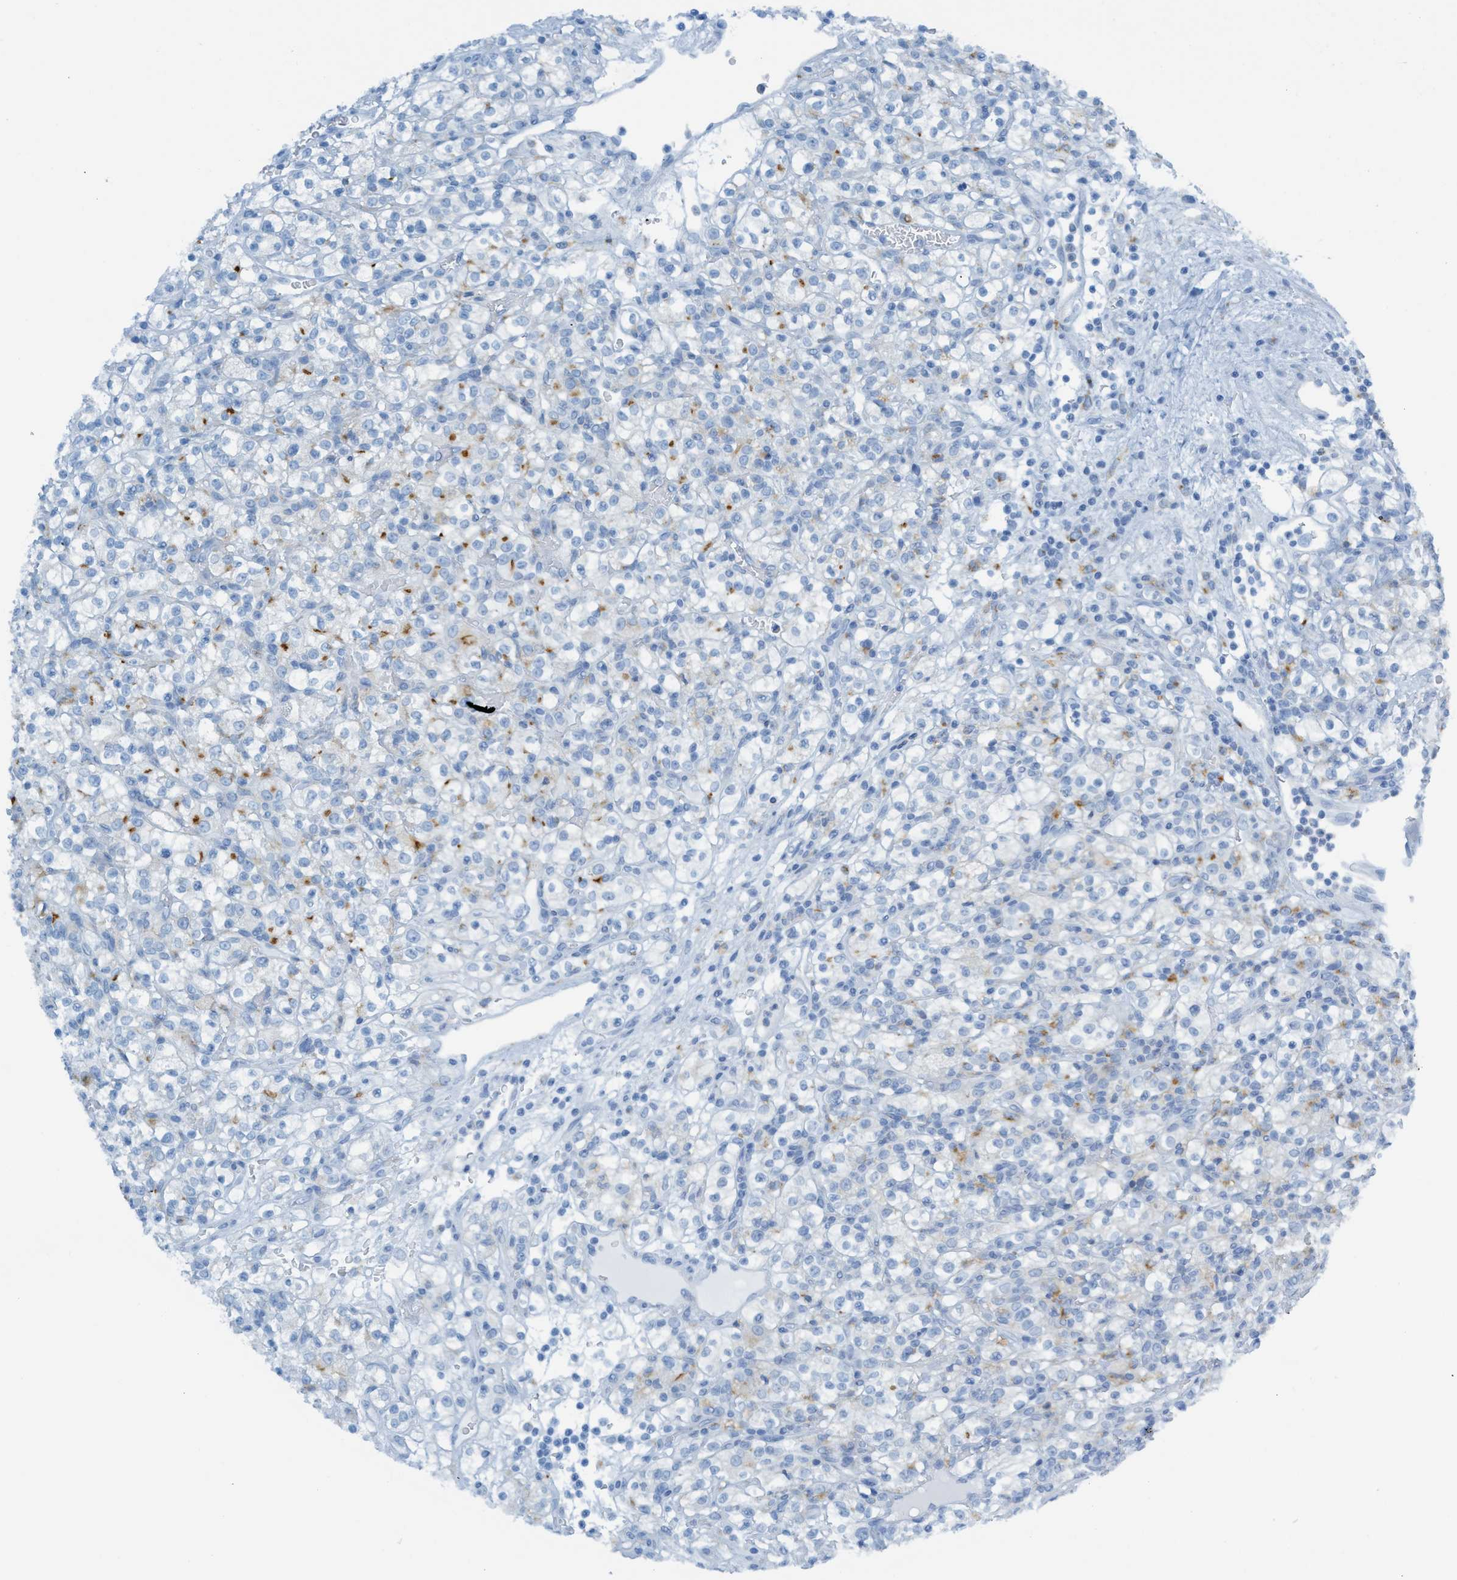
{"staining": {"intensity": "moderate", "quantity": "<25%", "location": "cytoplasmic/membranous"}, "tissue": "renal cancer", "cell_type": "Tumor cells", "image_type": "cancer", "snomed": [{"axis": "morphology", "description": "Normal tissue, NOS"}, {"axis": "morphology", "description": "Adenocarcinoma, NOS"}, {"axis": "topography", "description": "Kidney"}], "caption": "Immunohistochemical staining of human renal cancer (adenocarcinoma) demonstrates moderate cytoplasmic/membranous protein positivity in approximately <25% of tumor cells.", "gene": "C21orf62", "patient": {"sex": "female", "age": 72}}